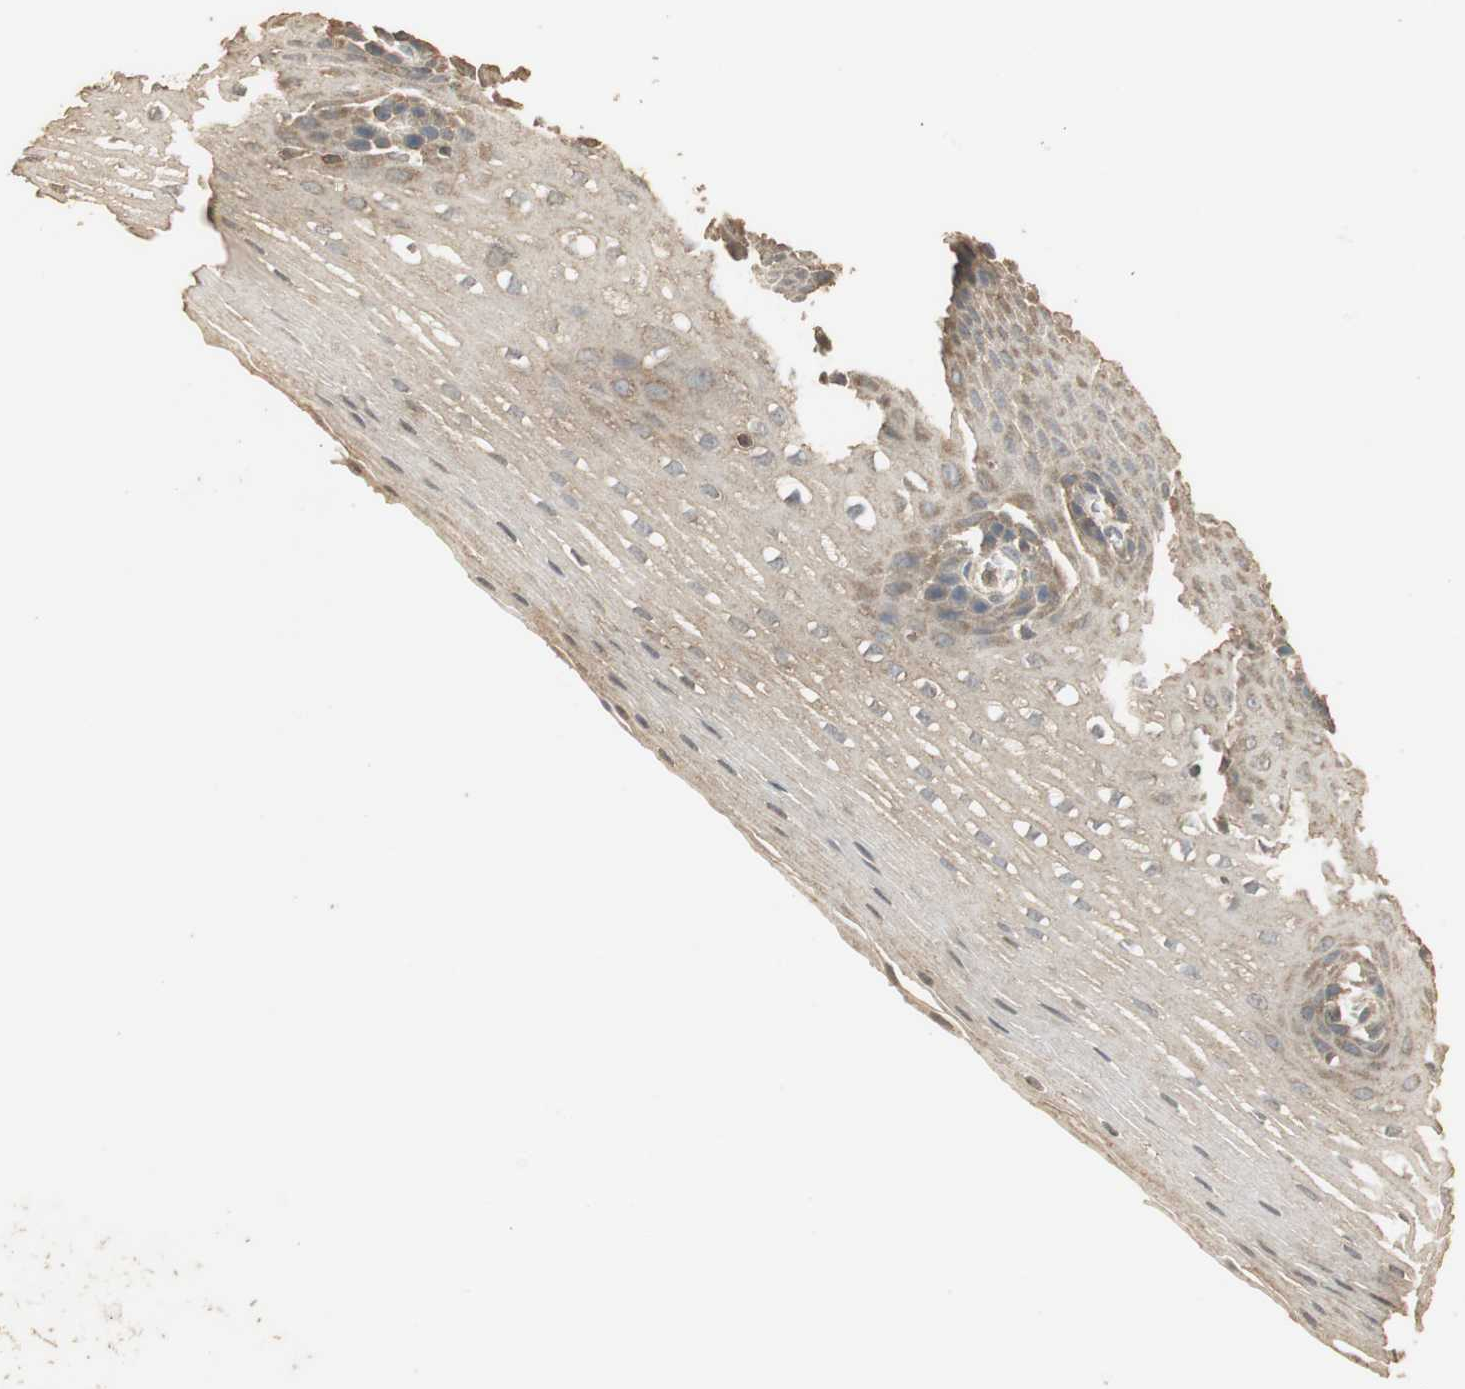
{"staining": {"intensity": "weak", "quantity": "25%-75%", "location": "cytoplasmic/membranous"}, "tissue": "esophagus", "cell_type": "Squamous epithelial cells", "image_type": "normal", "snomed": [{"axis": "morphology", "description": "Normal tissue, NOS"}, {"axis": "topography", "description": "Esophagus"}], "caption": "Esophagus stained with IHC exhibits weak cytoplasmic/membranous staining in about 25%-75% of squamous epithelial cells. The staining was performed using DAB (3,3'-diaminobenzidine), with brown indicating positive protein expression. Nuclei are stained blue with hematoxylin.", "gene": "USP2", "patient": {"sex": "male", "age": 48}}